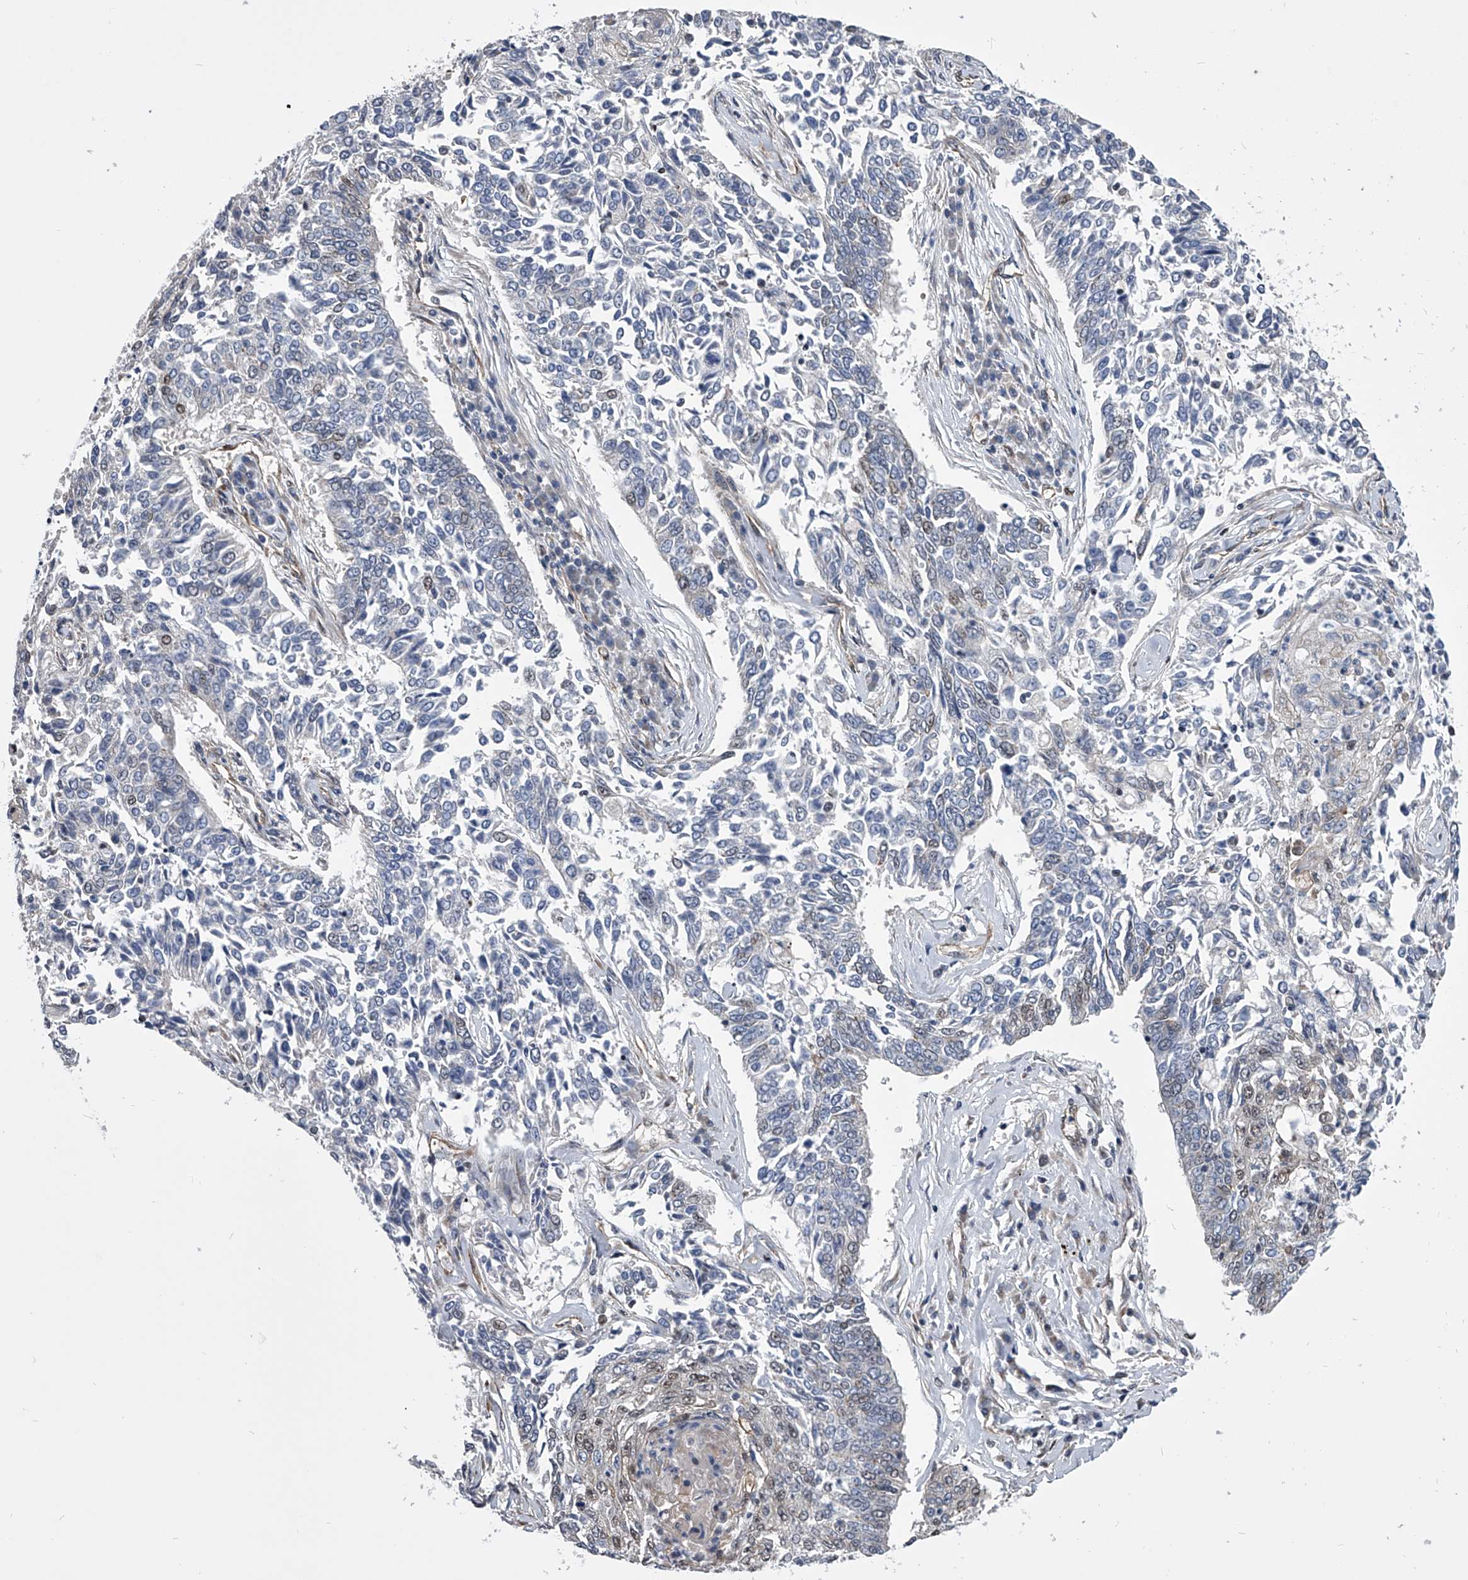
{"staining": {"intensity": "negative", "quantity": "none", "location": "none"}, "tissue": "lung cancer", "cell_type": "Tumor cells", "image_type": "cancer", "snomed": [{"axis": "morphology", "description": "Normal tissue, NOS"}, {"axis": "morphology", "description": "Squamous cell carcinoma, NOS"}, {"axis": "topography", "description": "Cartilage tissue"}, {"axis": "topography", "description": "Bronchus"}, {"axis": "topography", "description": "Lung"}], "caption": "Tumor cells show no significant staining in lung cancer (squamous cell carcinoma).", "gene": "ZNF76", "patient": {"sex": "female", "age": 49}}